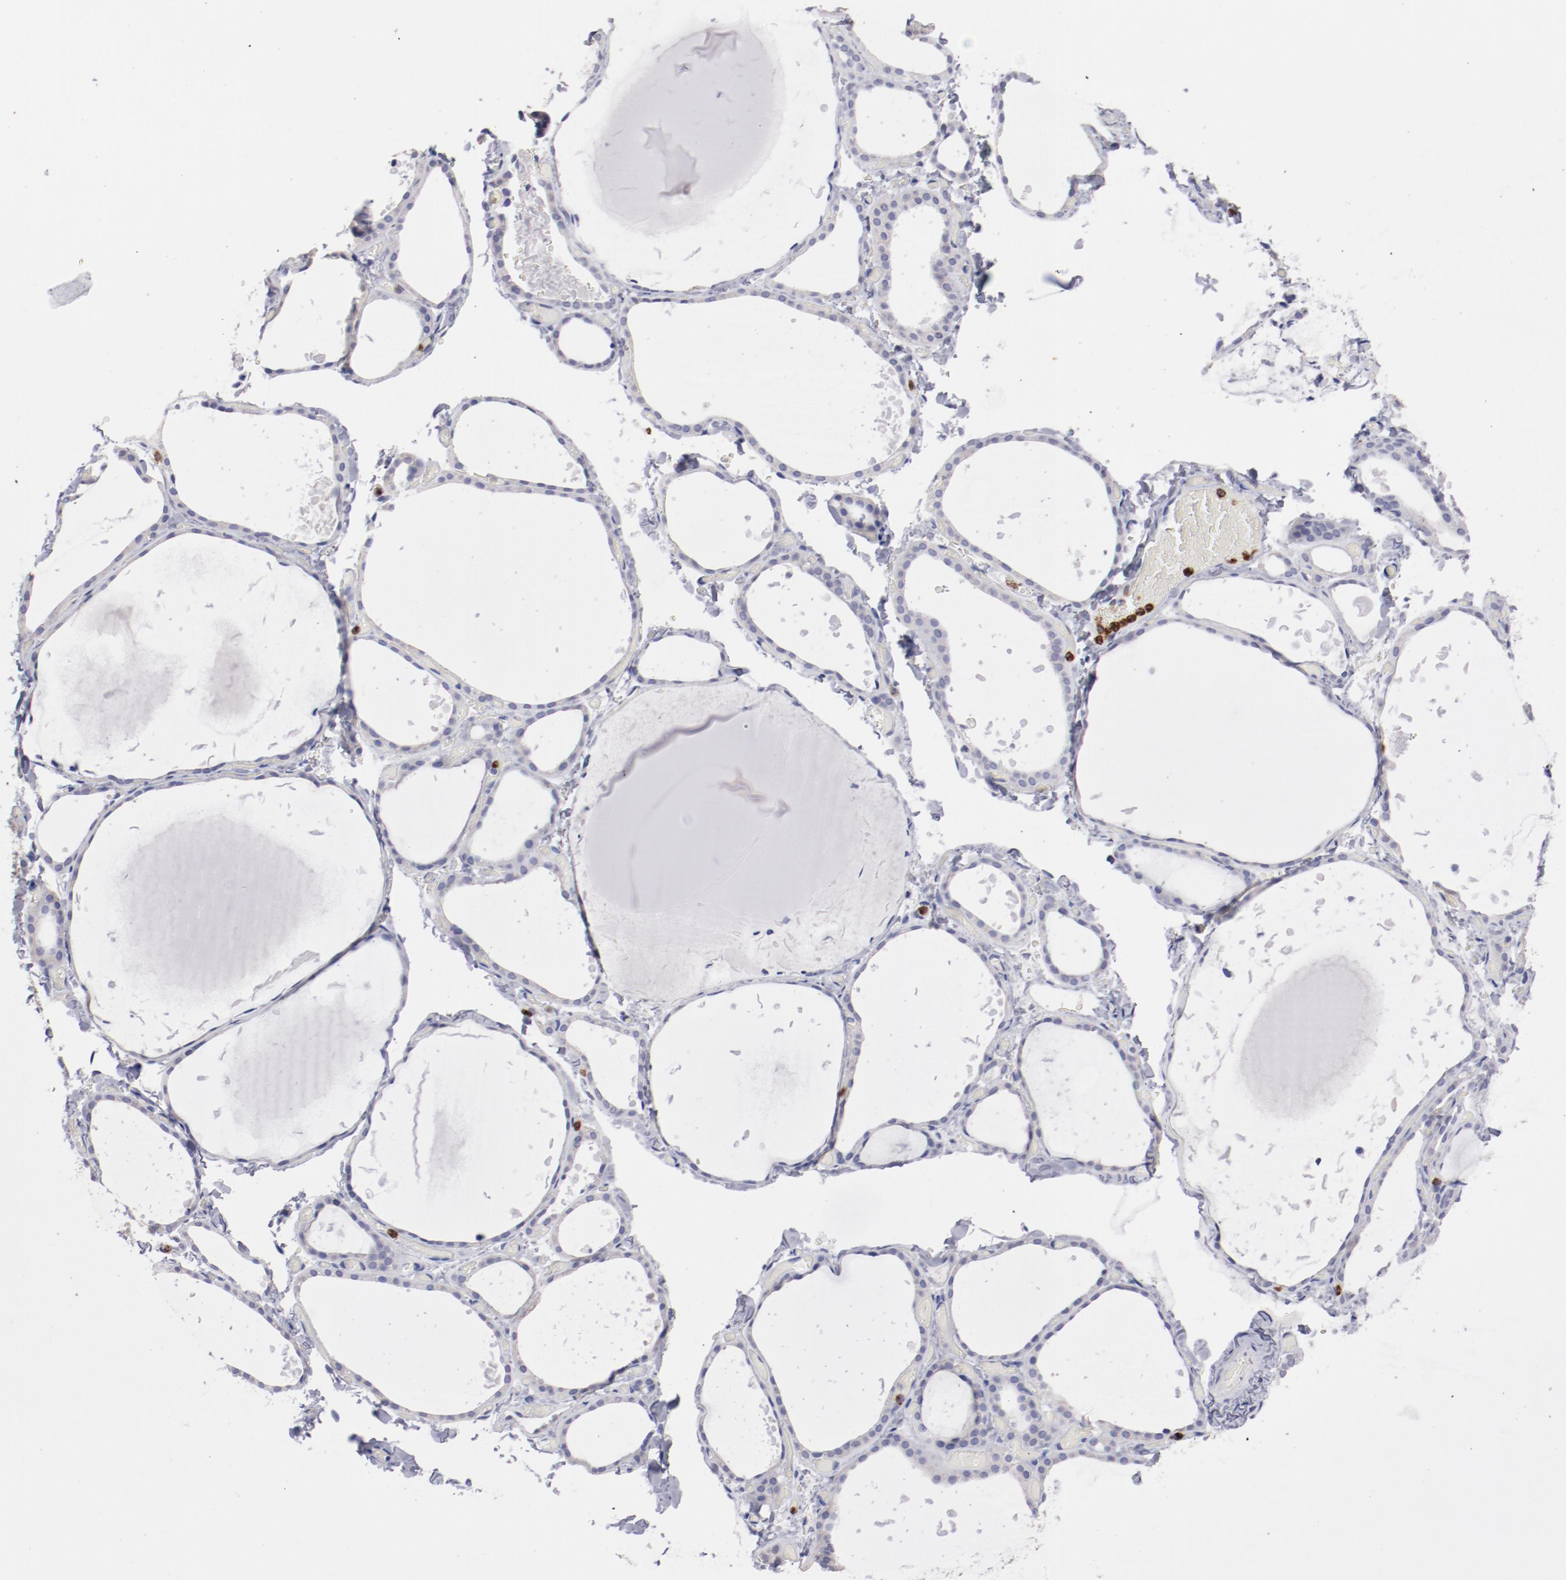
{"staining": {"intensity": "weak", "quantity": ">75%", "location": "cytoplasmic/membranous"}, "tissue": "thyroid gland", "cell_type": "Glandular cells", "image_type": "normal", "snomed": [{"axis": "morphology", "description": "Normal tissue, NOS"}, {"axis": "topography", "description": "Thyroid gland"}], "caption": "Glandular cells show weak cytoplasmic/membranous expression in approximately >75% of cells in normal thyroid gland. (IHC, brightfield microscopy, high magnification).", "gene": "FGR", "patient": {"sex": "female", "age": 22}}